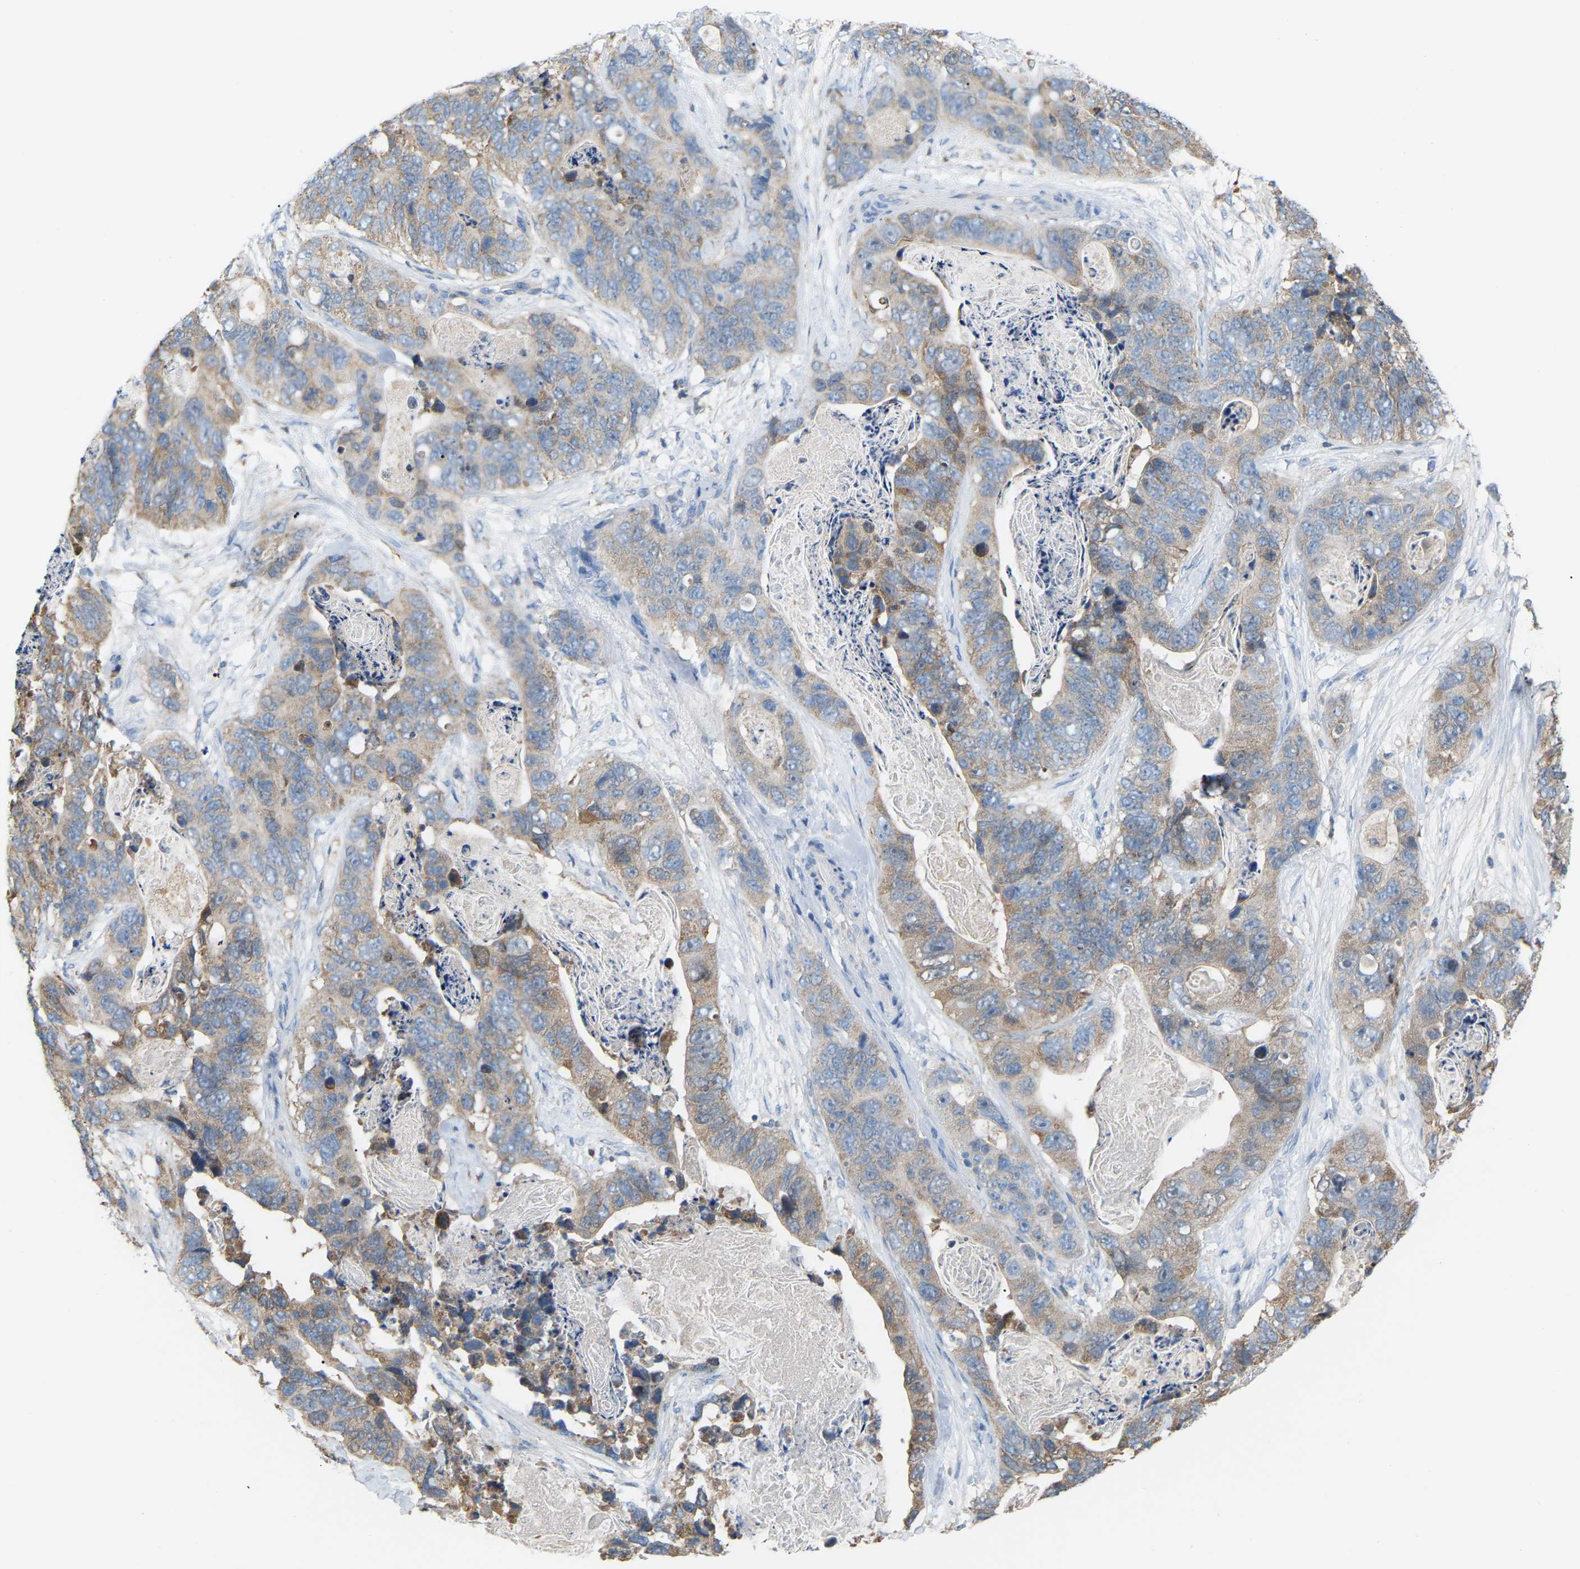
{"staining": {"intensity": "weak", "quantity": ">75%", "location": "cytoplasmic/membranous"}, "tissue": "stomach cancer", "cell_type": "Tumor cells", "image_type": "cancer", "snomed": [{"axis": "morphology", "description": "Adenocarcinoma, NOS"}, {"axis": "topography", "description": "Stomach"}], "caption": "High-magnification brightfield microscopy of stomach cancer (adenocarcinoma) stained with DAB (brown) and counterstained with hematoxylin (blue). tumor cells exhibit weak cytoplasmic/membranous positivity is seen in approximately>75% of cells.", "gene": "CROT", "patient": {"sex": "female", "age": 89}}